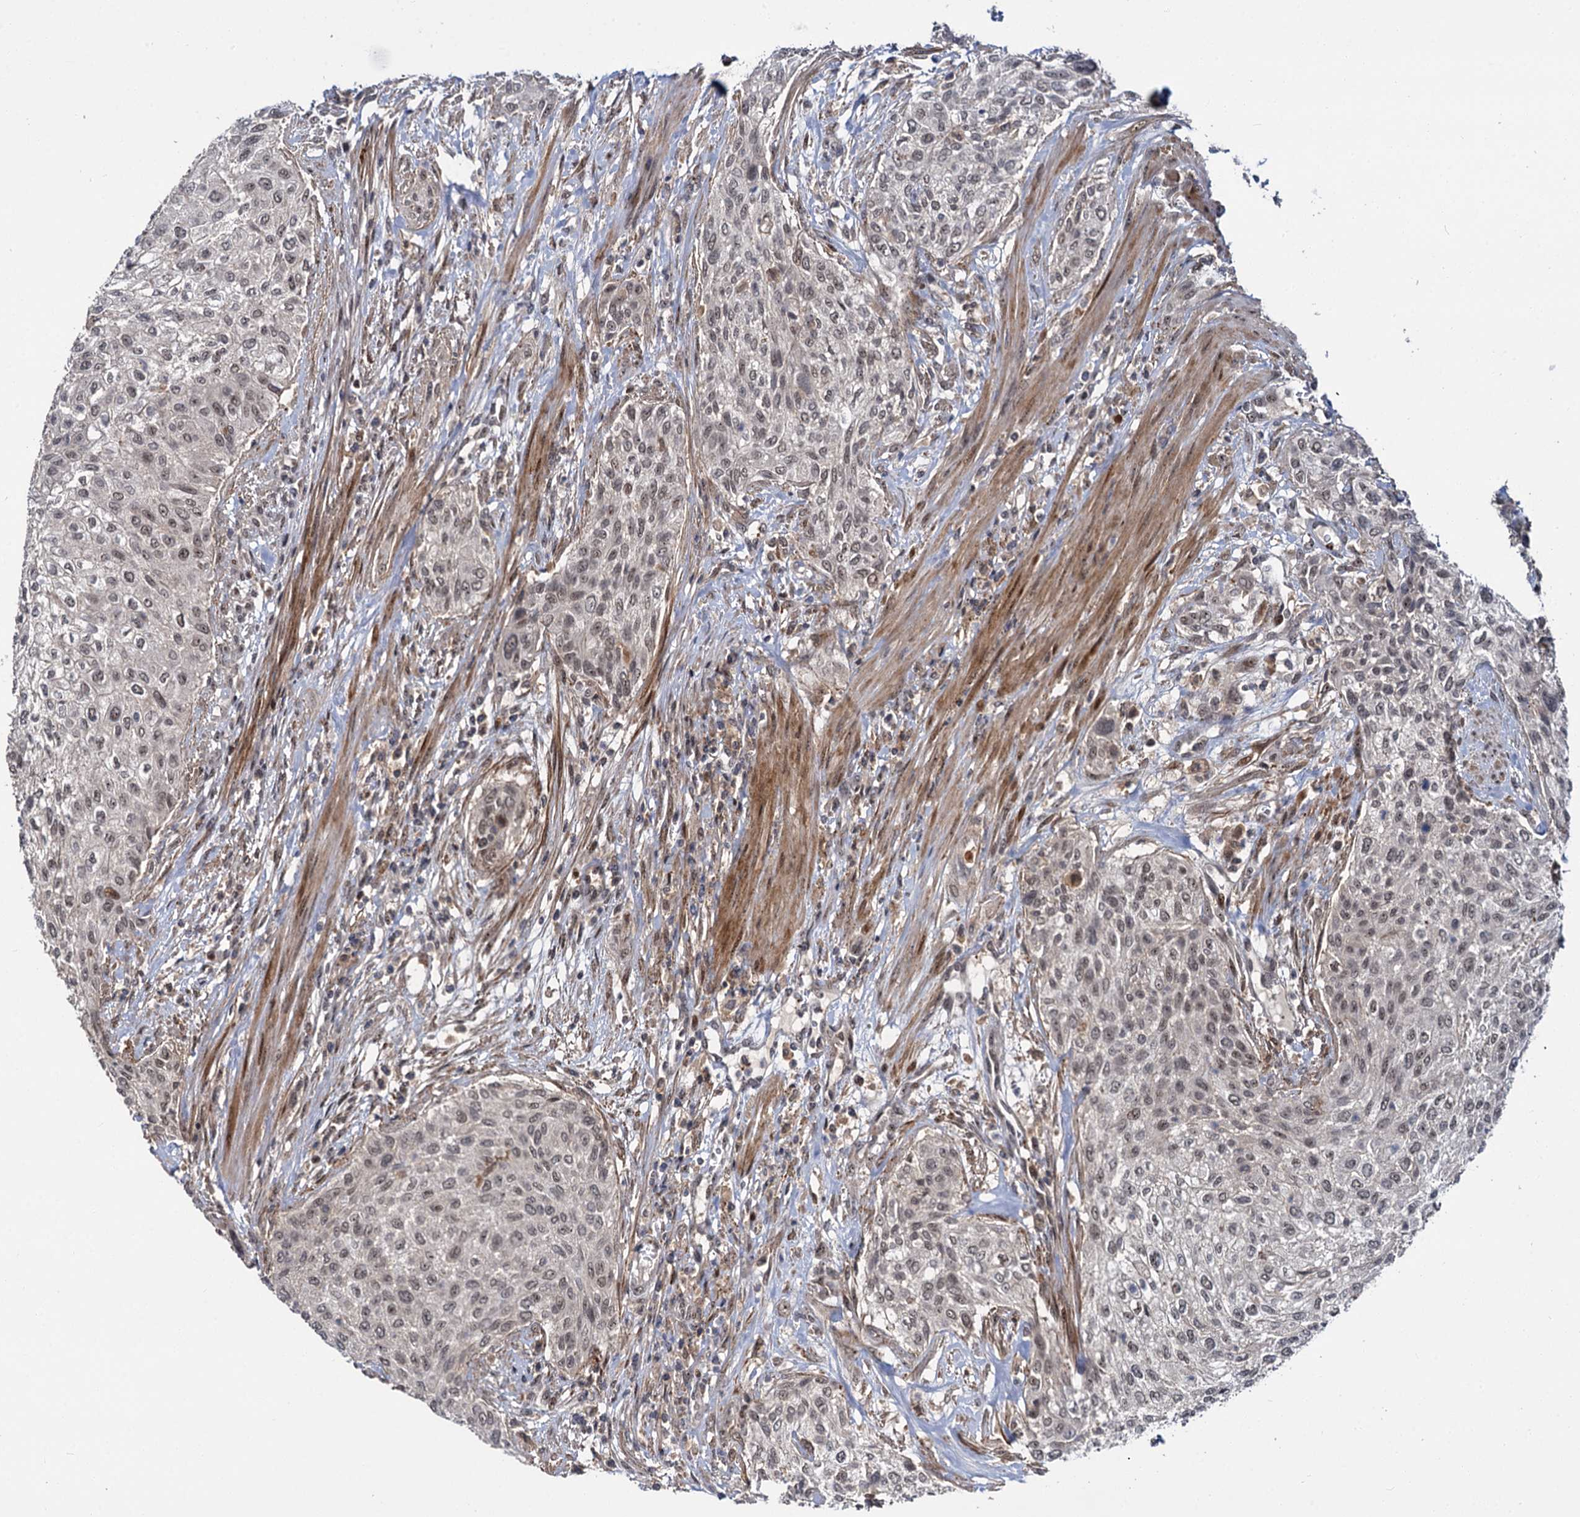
{"staining": {"intensity": "weak", "quantity": ">75%", "location": "nuclear"}, "tissue": "urothelial cancer", "cell_type": "Tumor cells", "image_type": "cancer", "snomed": [{"axis": "morphology", "description": "Normal tissue, NOS"}, {"axis": "morphology", "description": "Urothelial carcinoma, NOS"}, {"axis": "topography", "description": "Urinary bladder"}, {"axis": "topography", "description": "Peripheral nerve tissue"}], "caption": "Urothelial cancer stained for a protein shows weak nuclear positivity in tumor cells.", "gene": "MBD6", "patient": {"sex": "male", "age": 35}}